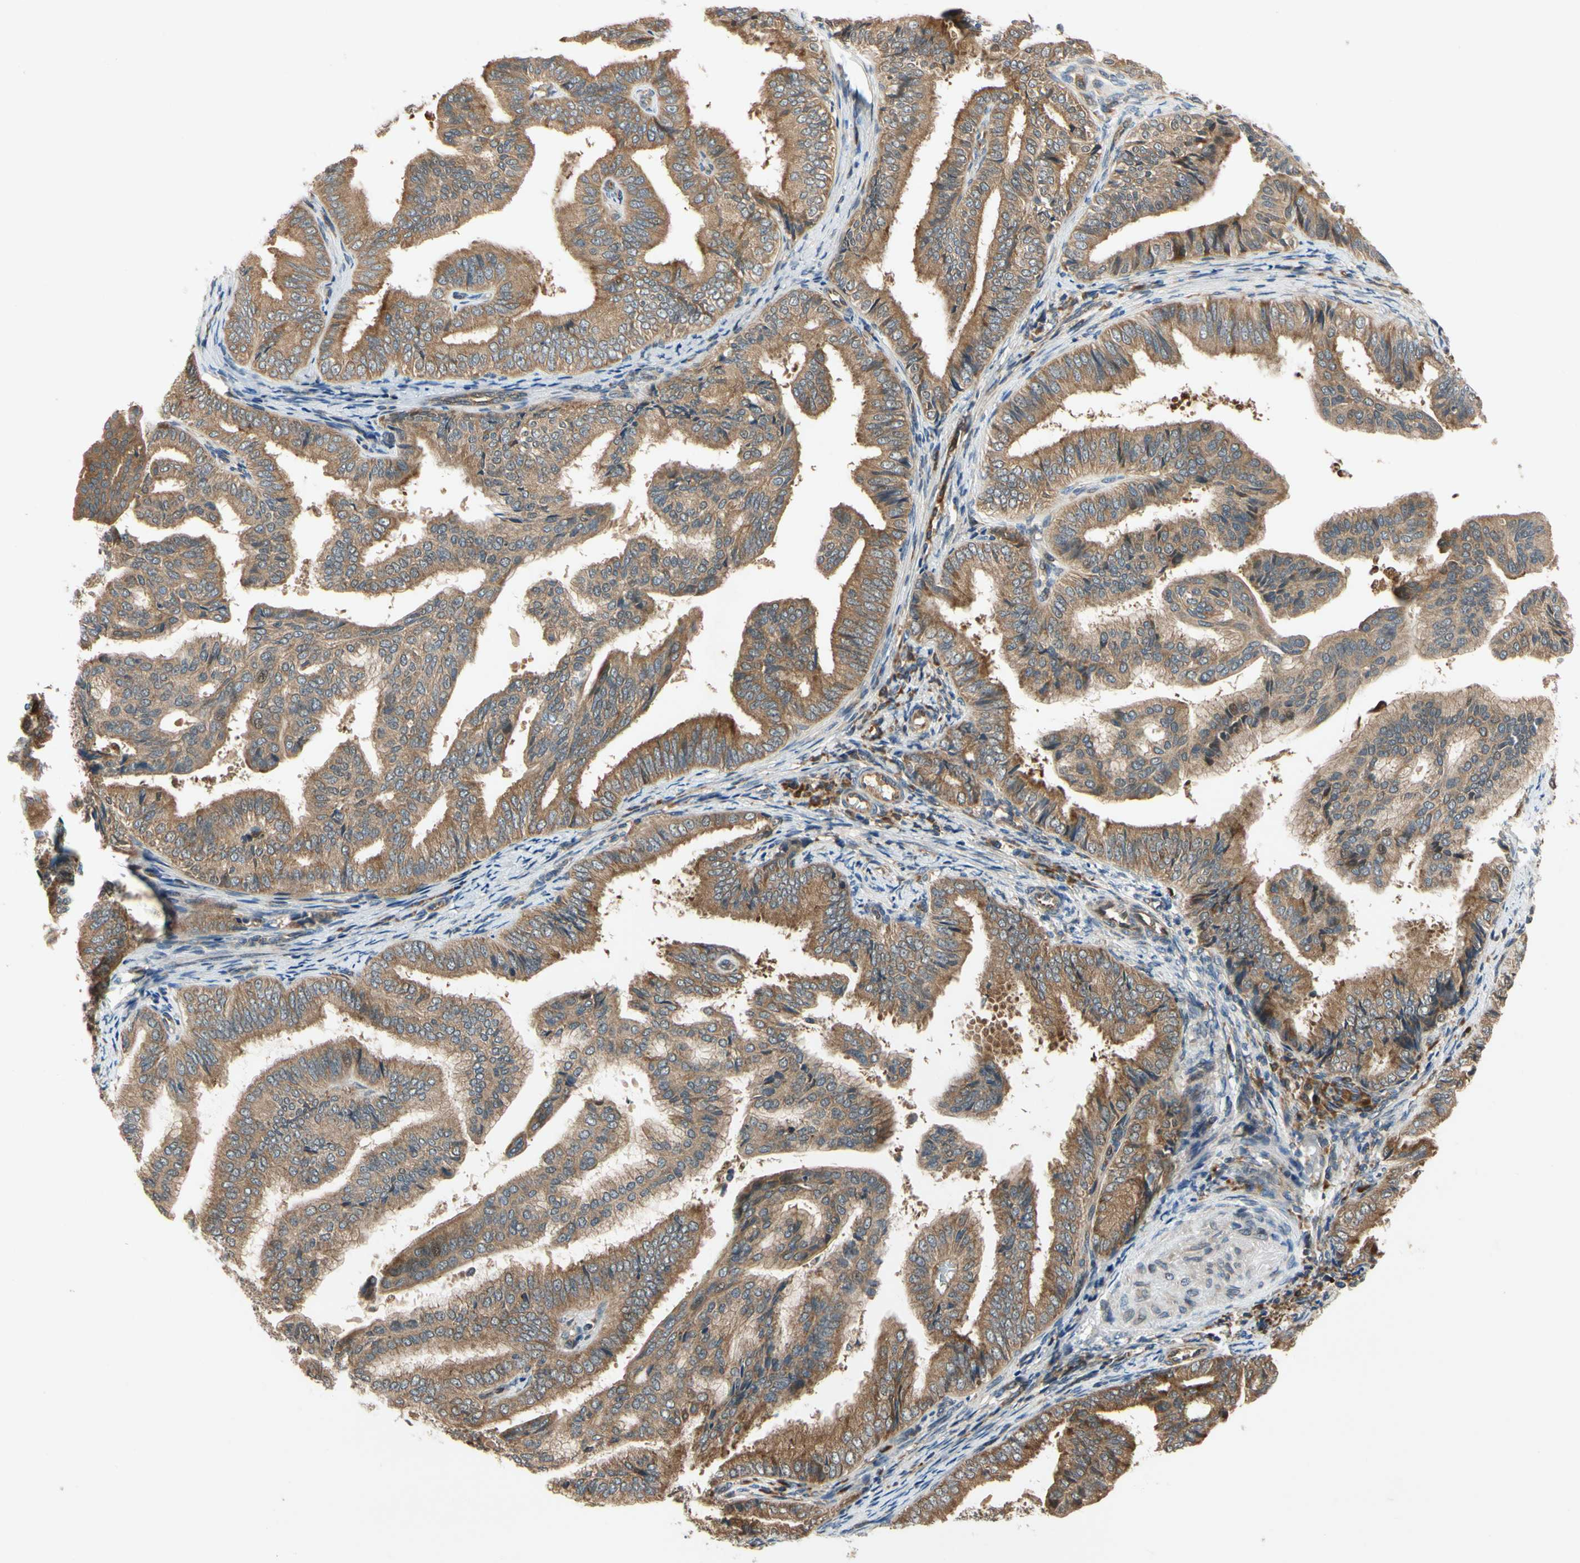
{"staining": {"intensity": "moderate", "quantity": ">75%", "location": "cytoplasmic/membranous"}, "tissue": "endometrial cancer", "cell_type": "Tumor cells", "image_type": "cancer", "snomed": [{"axis": "morphology", "description": "Adenocarcinoma, NOS"}, {"axis": "topography", "description": "Endometrium"}], "caption": "Endometrial cancer was stained to show a protein in brown. There is medium levels of moderate cytoplasmic/membranous expression in about >75% of tumor cells.", "gene": "TDRP", "patient": {"sex": "female", "age": 58}}